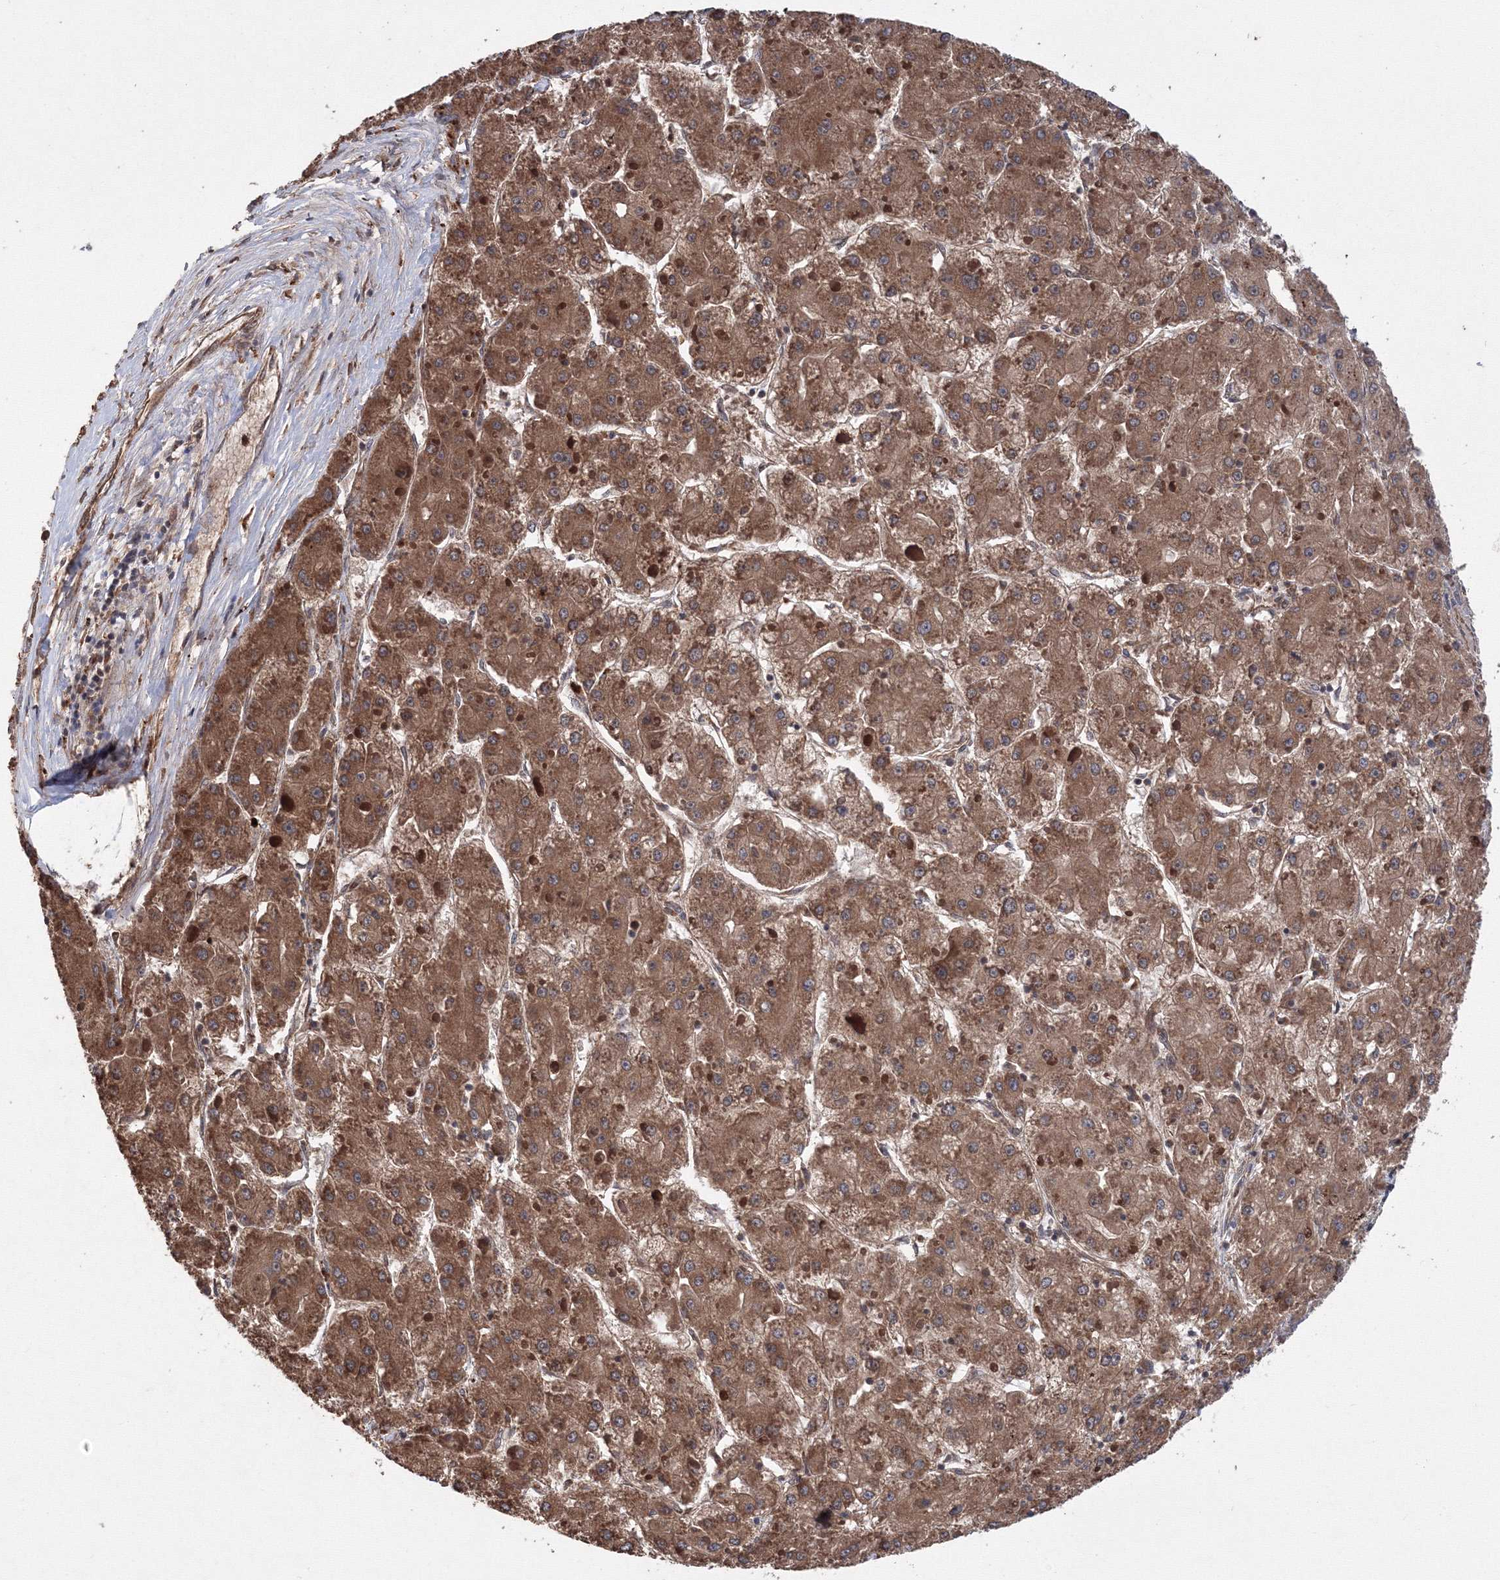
{"staining": {"intensity": "moderate", "quantity": ">75%", "location": "cytoplasmic/membranous"}, "tissue": "liver cancer", "cell_type": "Tumor cells", "image_type": "cancer", "snomed": [{"axis": "morphology", "description": "Carcinoma, Hepatocellular, NOS"}, {"axis": "topography", "description": "Liver"}], "caption": "DAB immunohistochemical staining of human hepatocellular carcinoma (liver) exhibits moderate cytoplasmic/membranous protein positivity in approximately >75% of tumor cells.", "gene": "ATG3", "patient": {"sex": "female", "age": 73}}